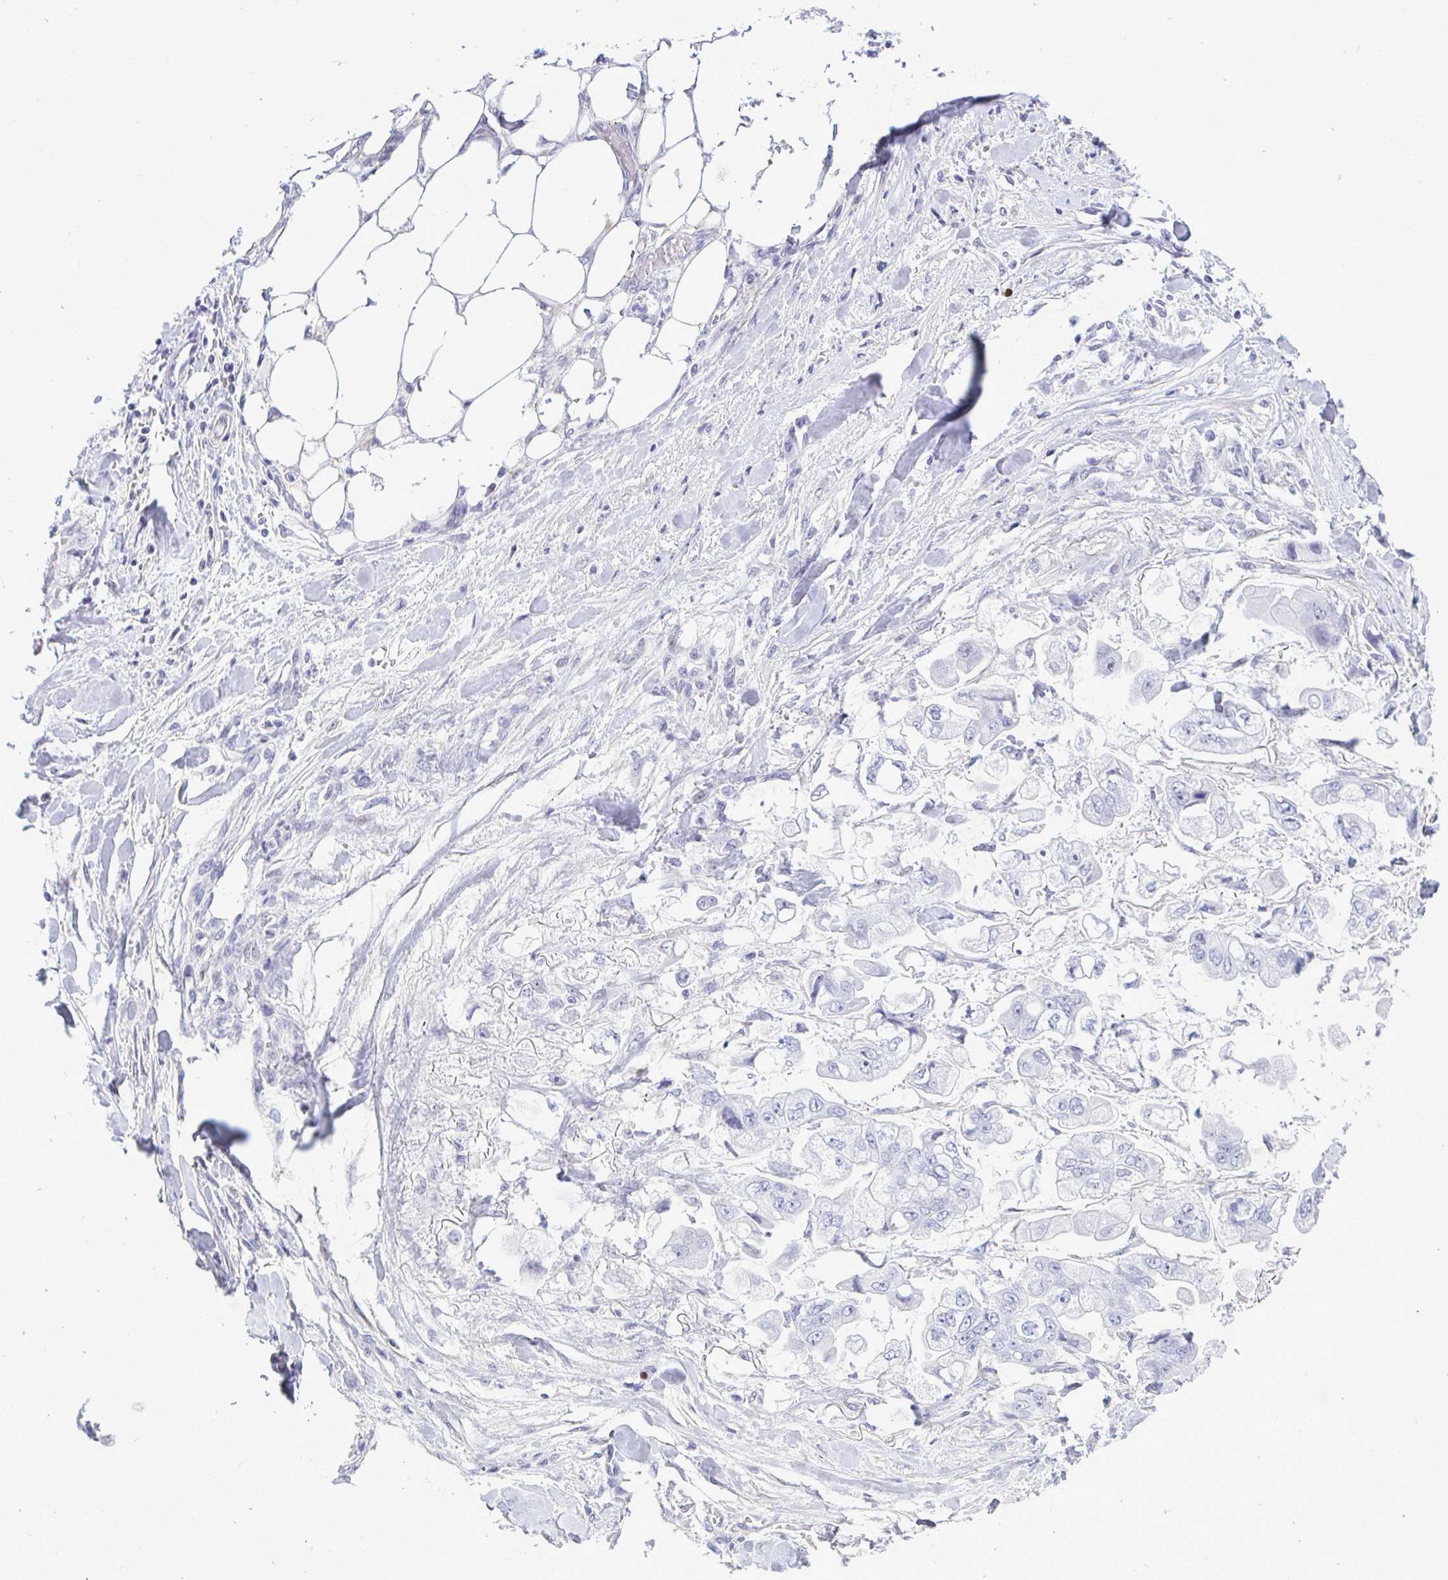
{"staining": {"intensity": "negative", "quantity": "none", "location": "none"}, "tissue": "stomach cancer", "cell_type": "Tumor cells", "image_type": "cancer", "snomed": [{"axis": "morphology", "description": "Adenocarcinoma, NOS"}, {"axis": "topography", "description": "Stomach"}], "caption": "Adenocarcinoma (stomach) was stained to show a protein in brown. There is no significant staining in tumor cells. The staining is performed using DAB (3,3'-diaminobenzidine) brown chromogen with nuclei counter-stained in using hematoxylin.", "gene": "SLC25A51", "patient": {"sex": "male", "age": 62}}